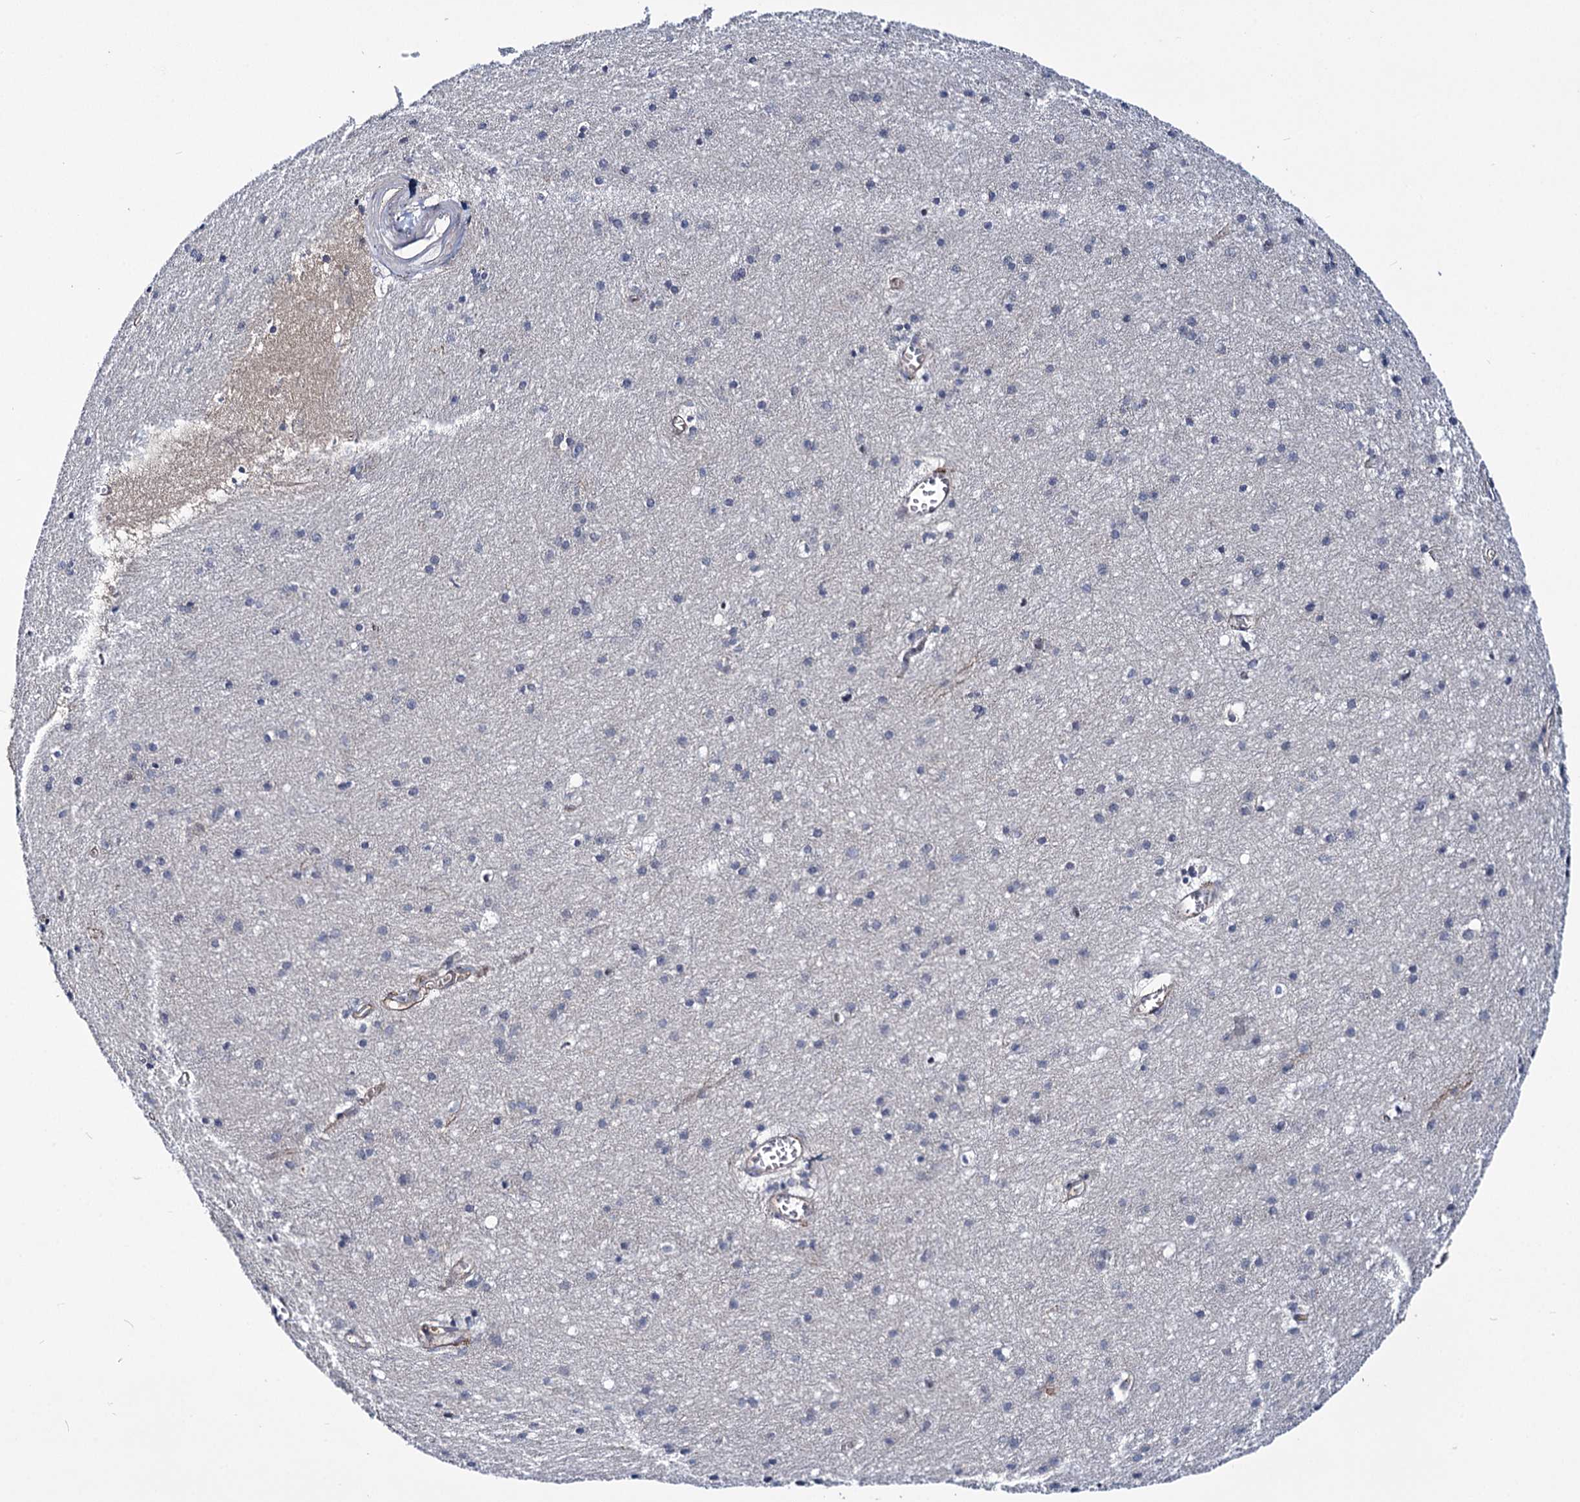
{"staining": {"intensity": "negative", "quantity": "none", "location": "none"}, "tissue": "cerebral cortex", "cell_type": "Endothelial cells", "image_type": "normal", "snomed": [{"axis": "morphology", "description": "Normal tissue, NOS"}, {"axis": "topography", "description": "Cerebral cortex"}], "caption": "Histopathology image shows no significant protein staining in endothelial cells of unremarkable cerebral cortex.", "gene": "MBLAC2", "patient": {"sex": "male", "age": 54}}